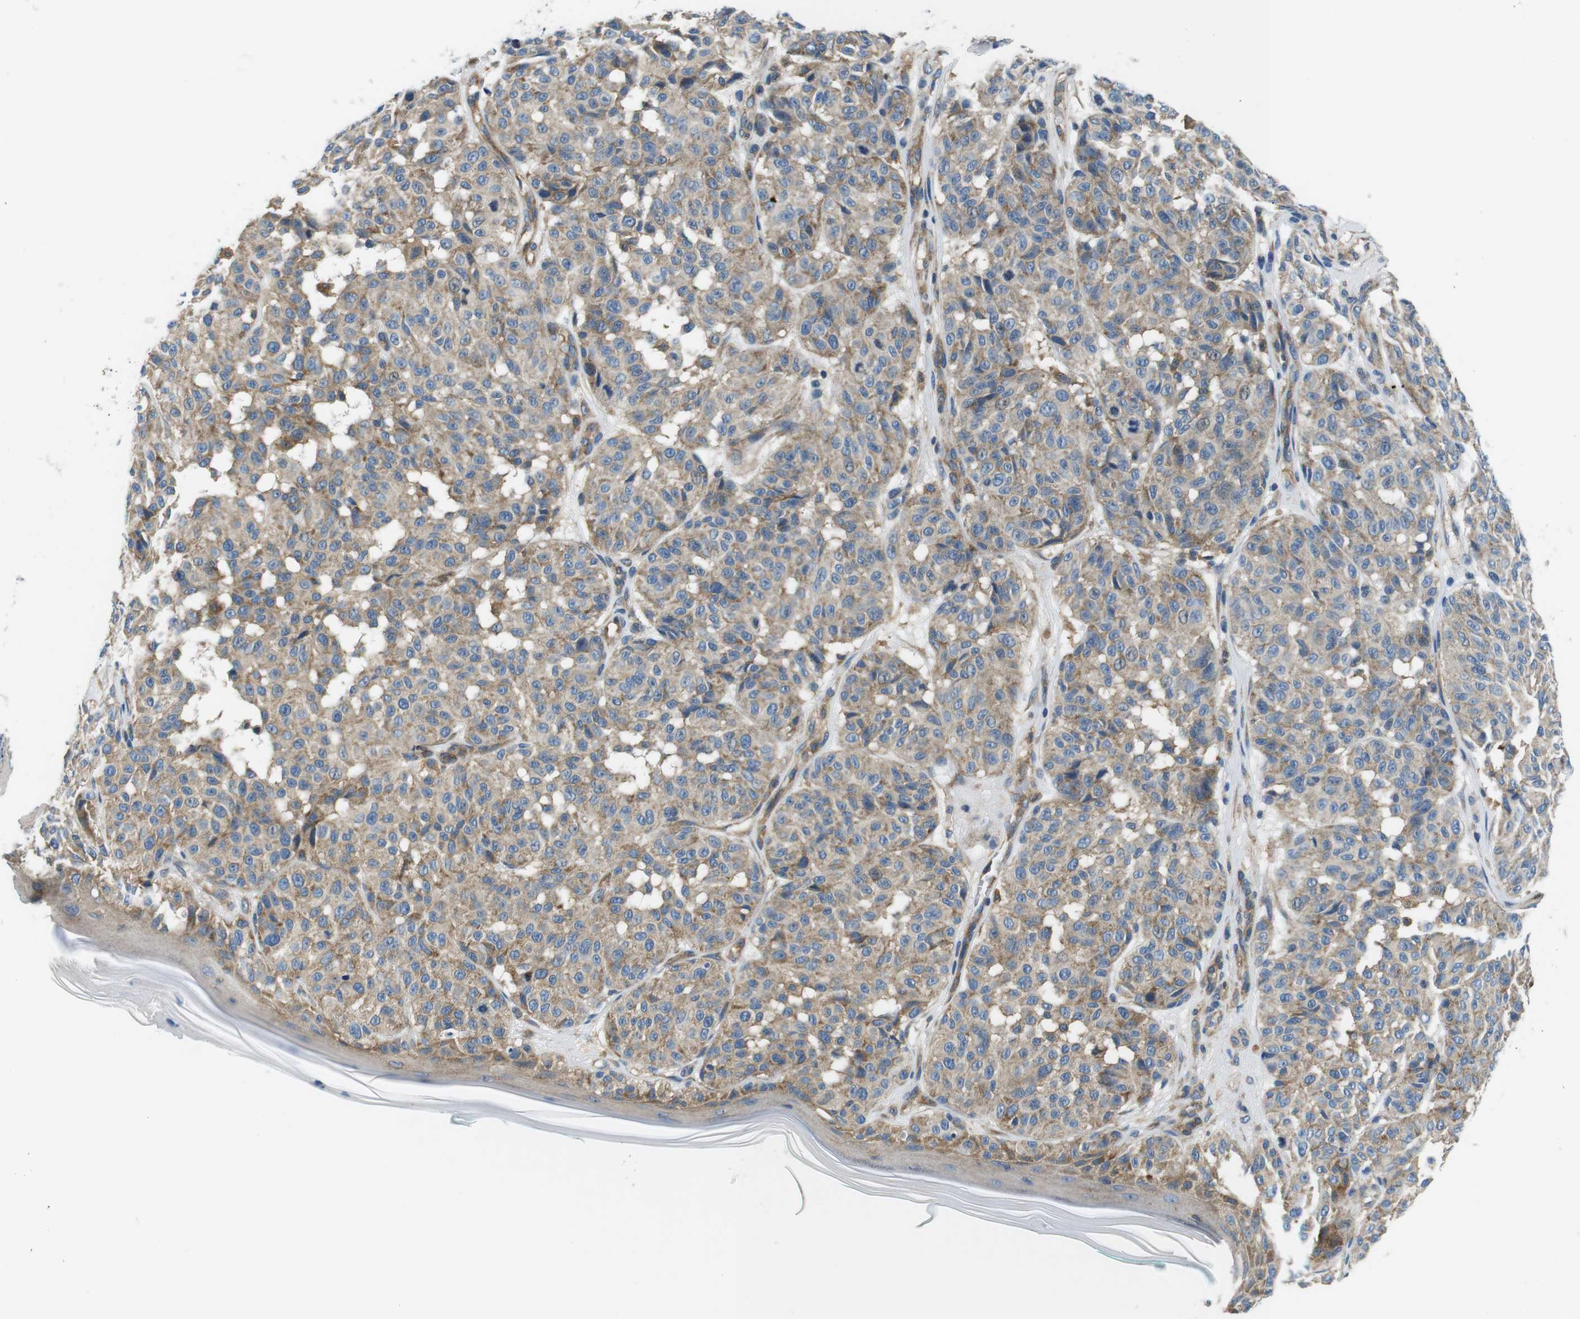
{"staining": {"intensity": "moderate", "quantity": ">75%", "location": "cytoplasmic/membranous"}, "tissue": "melanoma", "cell_type": "Tumor cells", "image_type": "cancer", "snomed": [{"axis": "morphology", "description": "Malignant melanoma, NOS"}, {"axis": "topography", "description": "Skin"}], "caption": "The immunohistochemical stain highlights moderate cytoplasmic/membranous expression in tumor cells of malignant melanoma tissue.", "gene": "EIF2B5", "patient": {"sex": "female", "age": 46}}